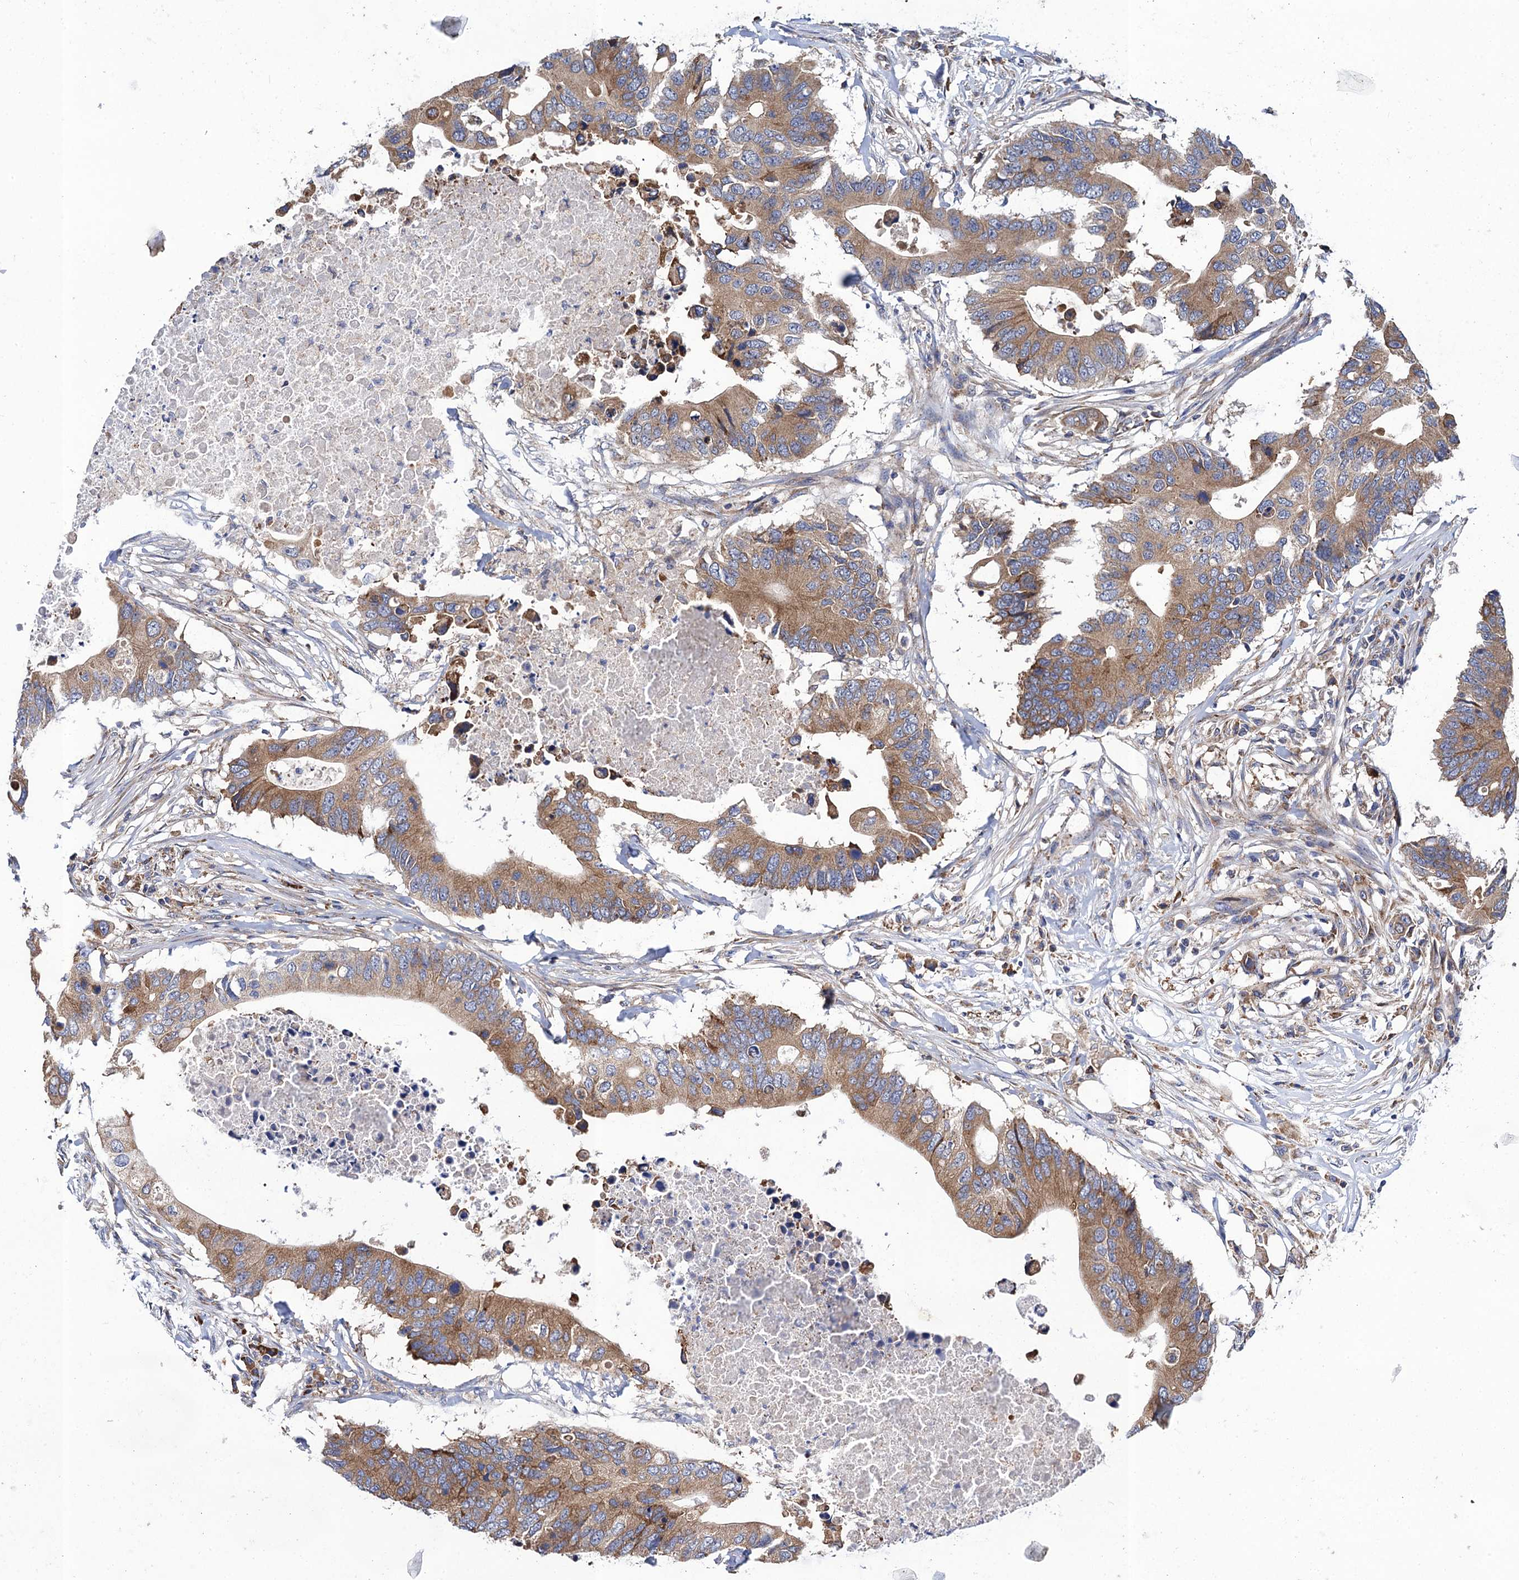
{"staining": {"intensity": "moderate", "quantity": ">75%", "location": "cytoplasmic/membranous"}, "tissue": "colorectal cancer", "cell_type": "Tumor cells", "image_type": "cancer", "snomed": [{"axis": "morphology", "description": "Adenocarcinoma, NOS"}, {"axis": "topography", "description": "Colon"}], "caption": "High-magnification brightfield microscopy of colorectal cancer (adenocarcinoma) stained with DAB (3,3'-diaminobenzidine) (brown) and counterstained with hematoxylin (blue). tumor cells exhibit moderate cytoplasmic/membranous positivity is appreciated in approximately>75% of cells.", "gene": "PGLS", "patient": {"sex": "male", "age": 71}}